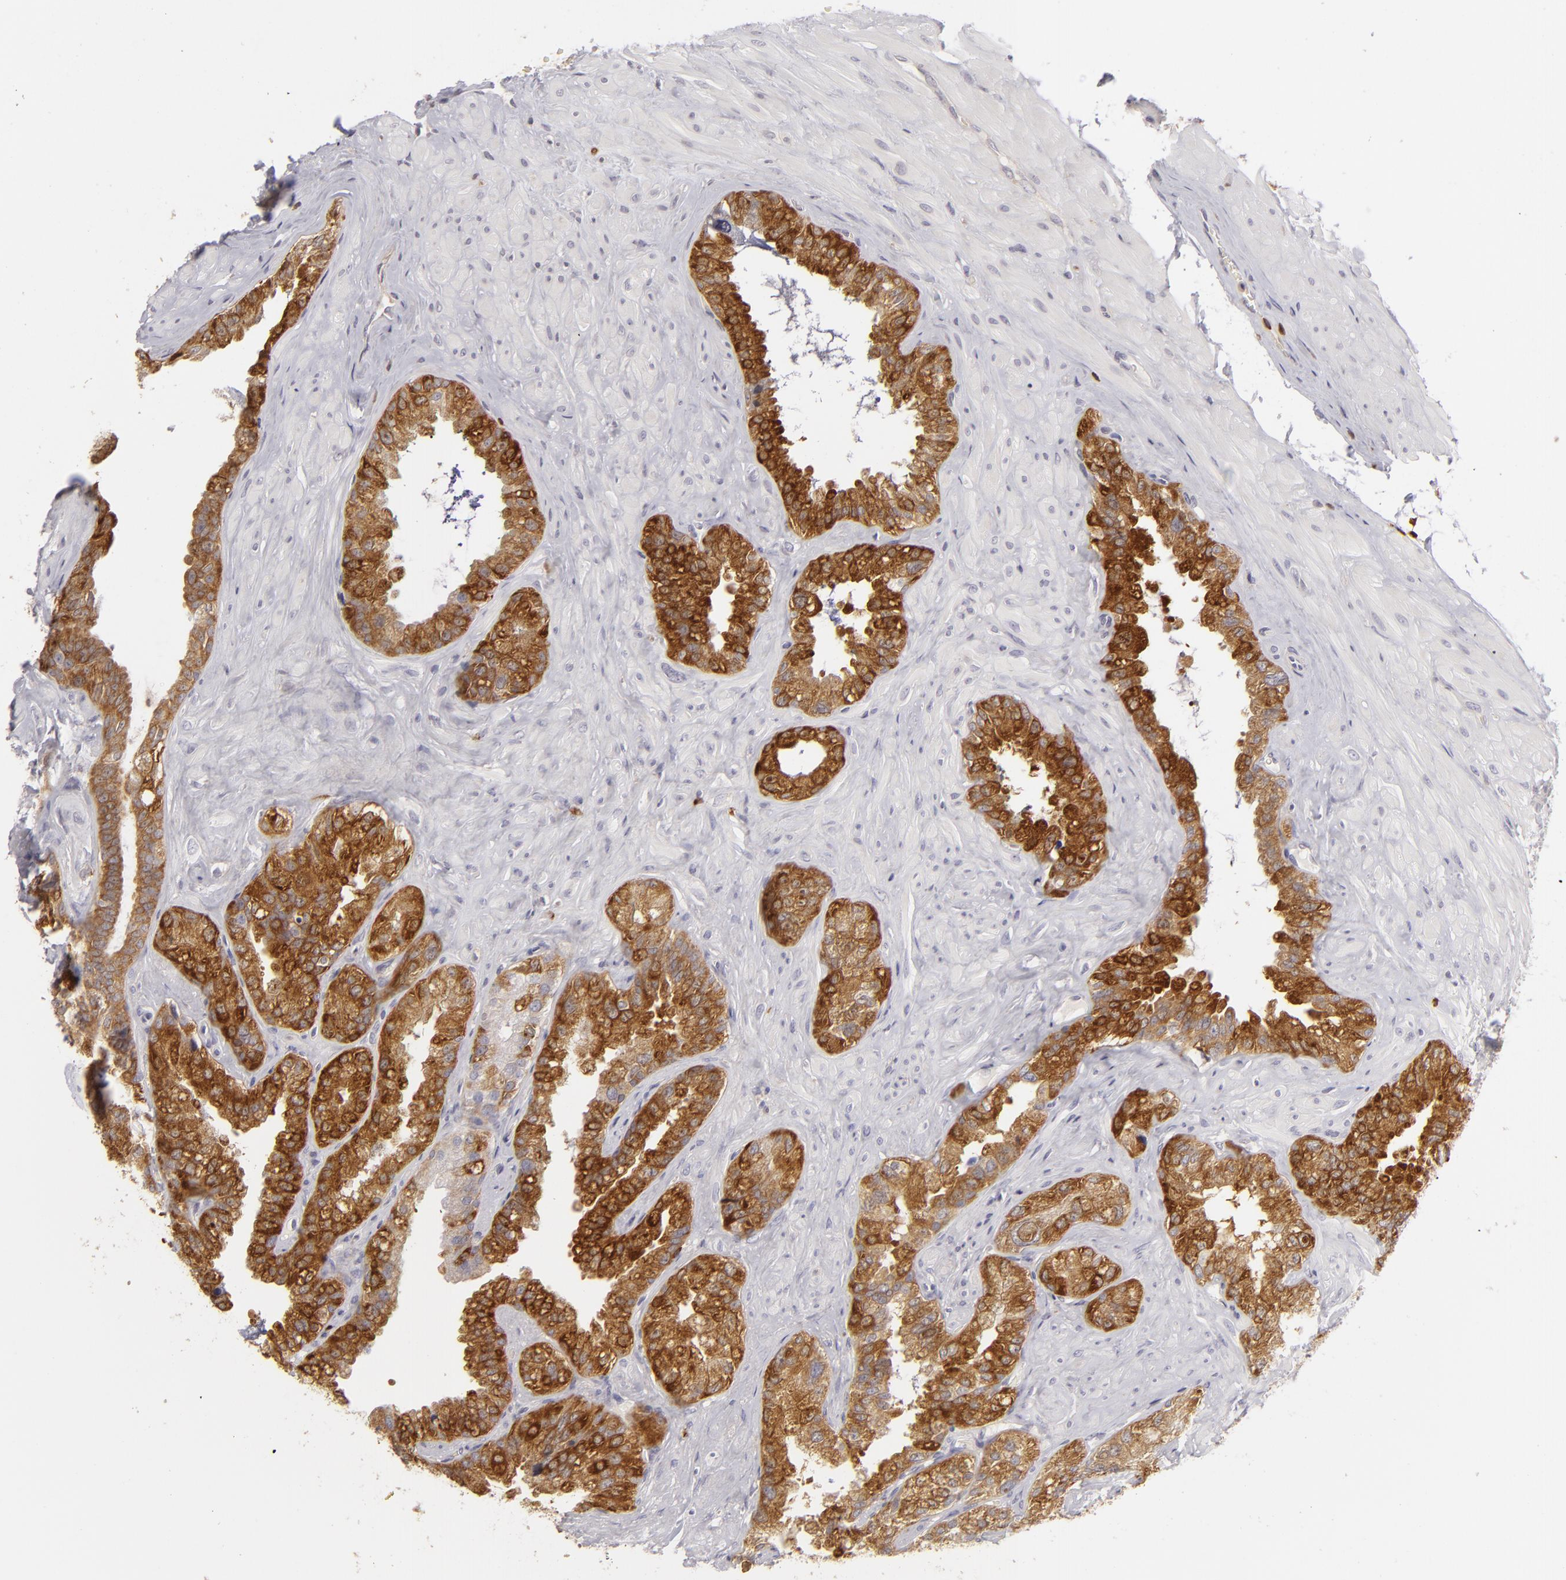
{"staining": {"intensity": "strong", "quantity": ">75%", "location": "cytoplasmic/membranous"}, "tissue": "seminal vesicle", "cell_type": "Glandular cells", "image_type": "normal", "snomed": [{"axis": "morphology", "description": "Normal tissue, NOS"}, {"axis": "topography", "description": "Seminal veicle"}], "caption": "A brown stain highlights strong cytoplasmic/membranous staining of a protein in glandular cells of benign human seminal vesicle.", "gene": "APOBEC3G", "patient": {"sex": "male", "age": 63}}